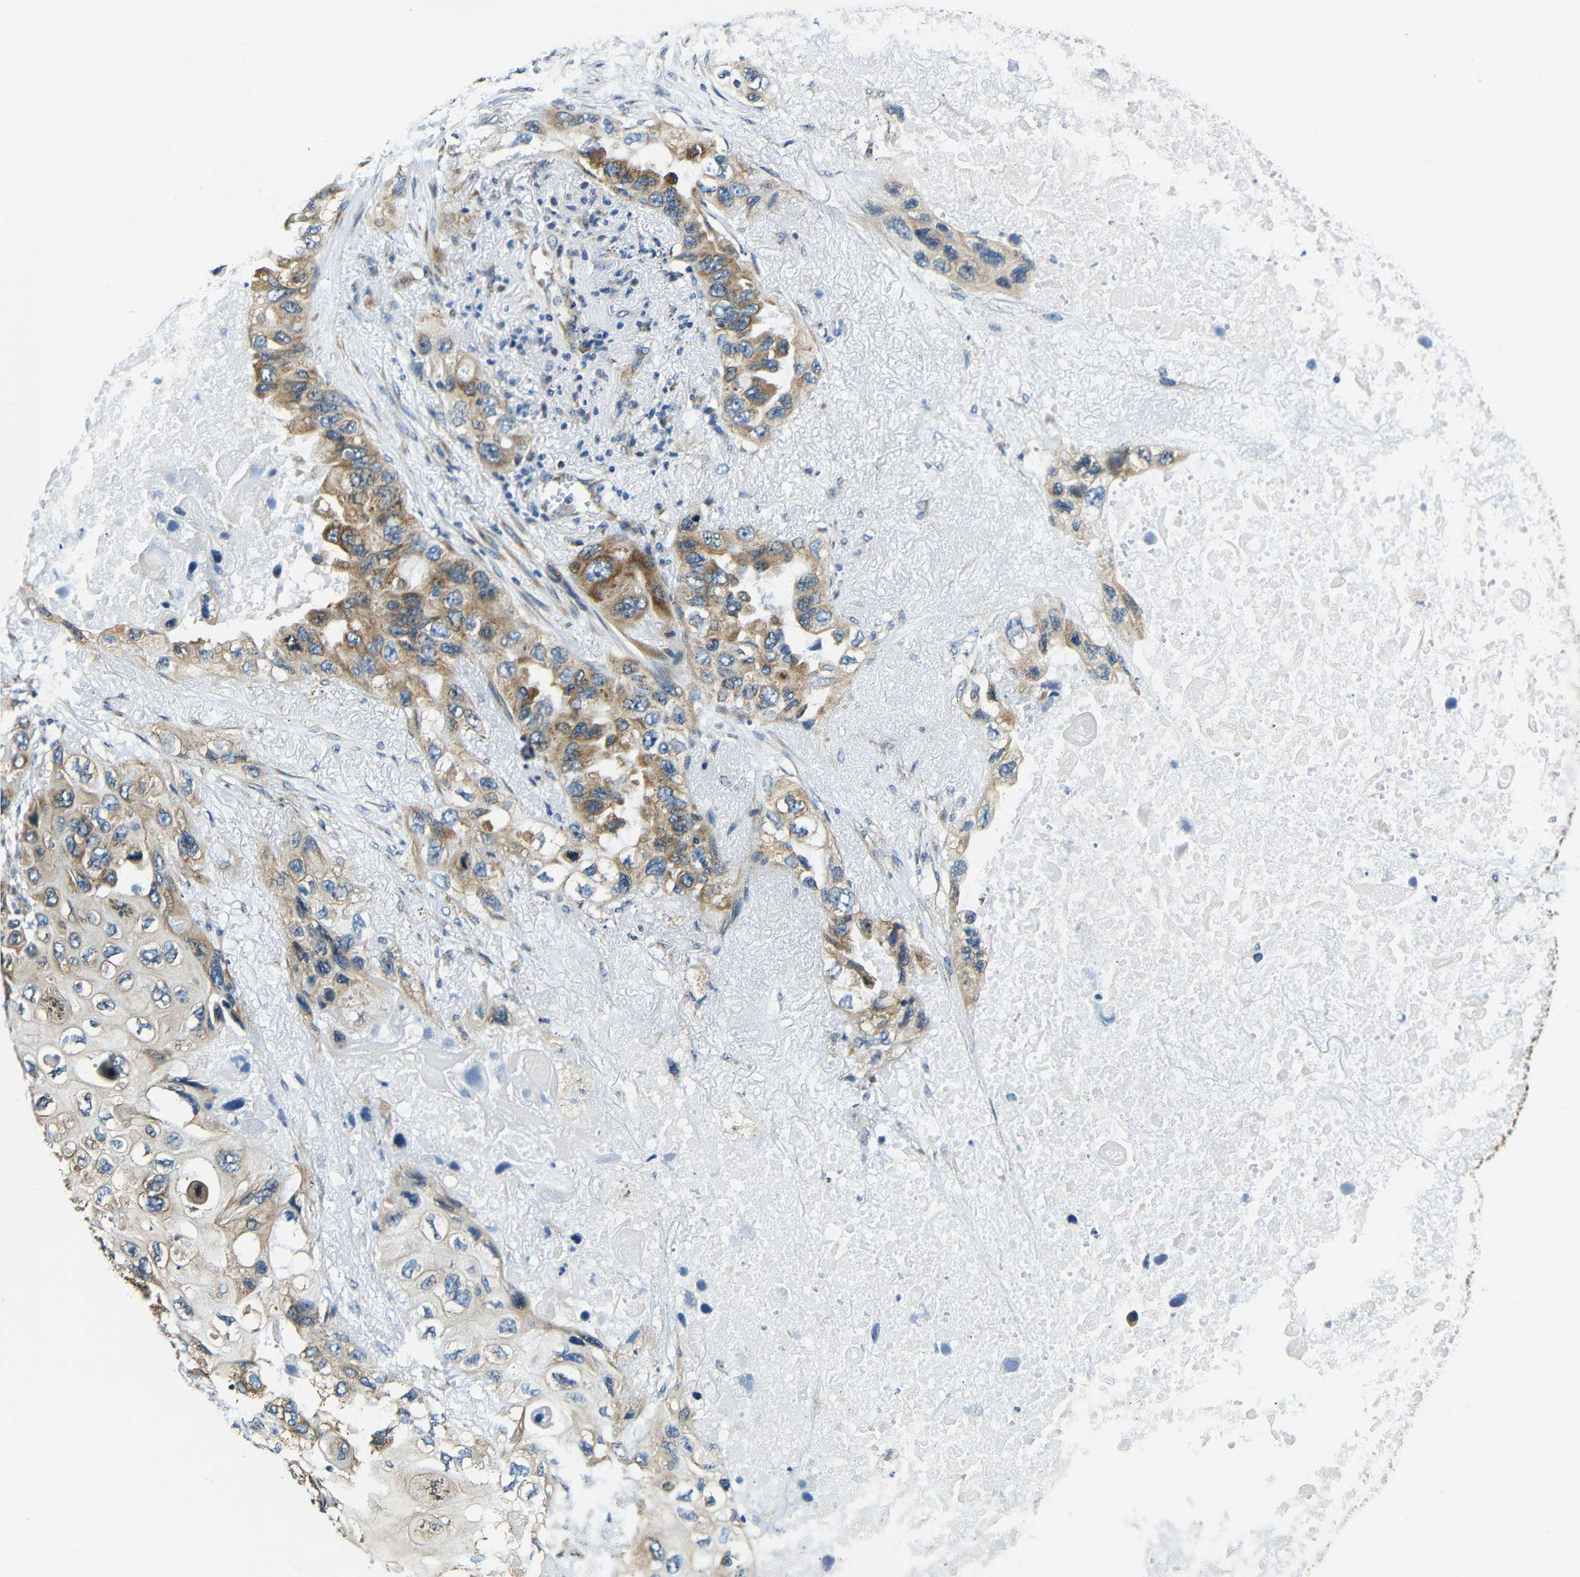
{"staining": {"intensity": "moderate", "quantity": ">75%", "location": "cytoplasmic/membranous"}, "tissue": "lung cancer", "cell_type": "Tumor cells", "image_type": "cancer", "snomed": [{"axis": "morphology", "description": "Squamous cell carcinoma, NOS"}, {"axis": "topography", "description": "Lung"}], "caption": "Squamous cell carcinoma (lung) stained with a protein marker shows moderate staining in tumor cells.", "gene": "VAPB", "patient": {"sex": "female", "age": 73}}